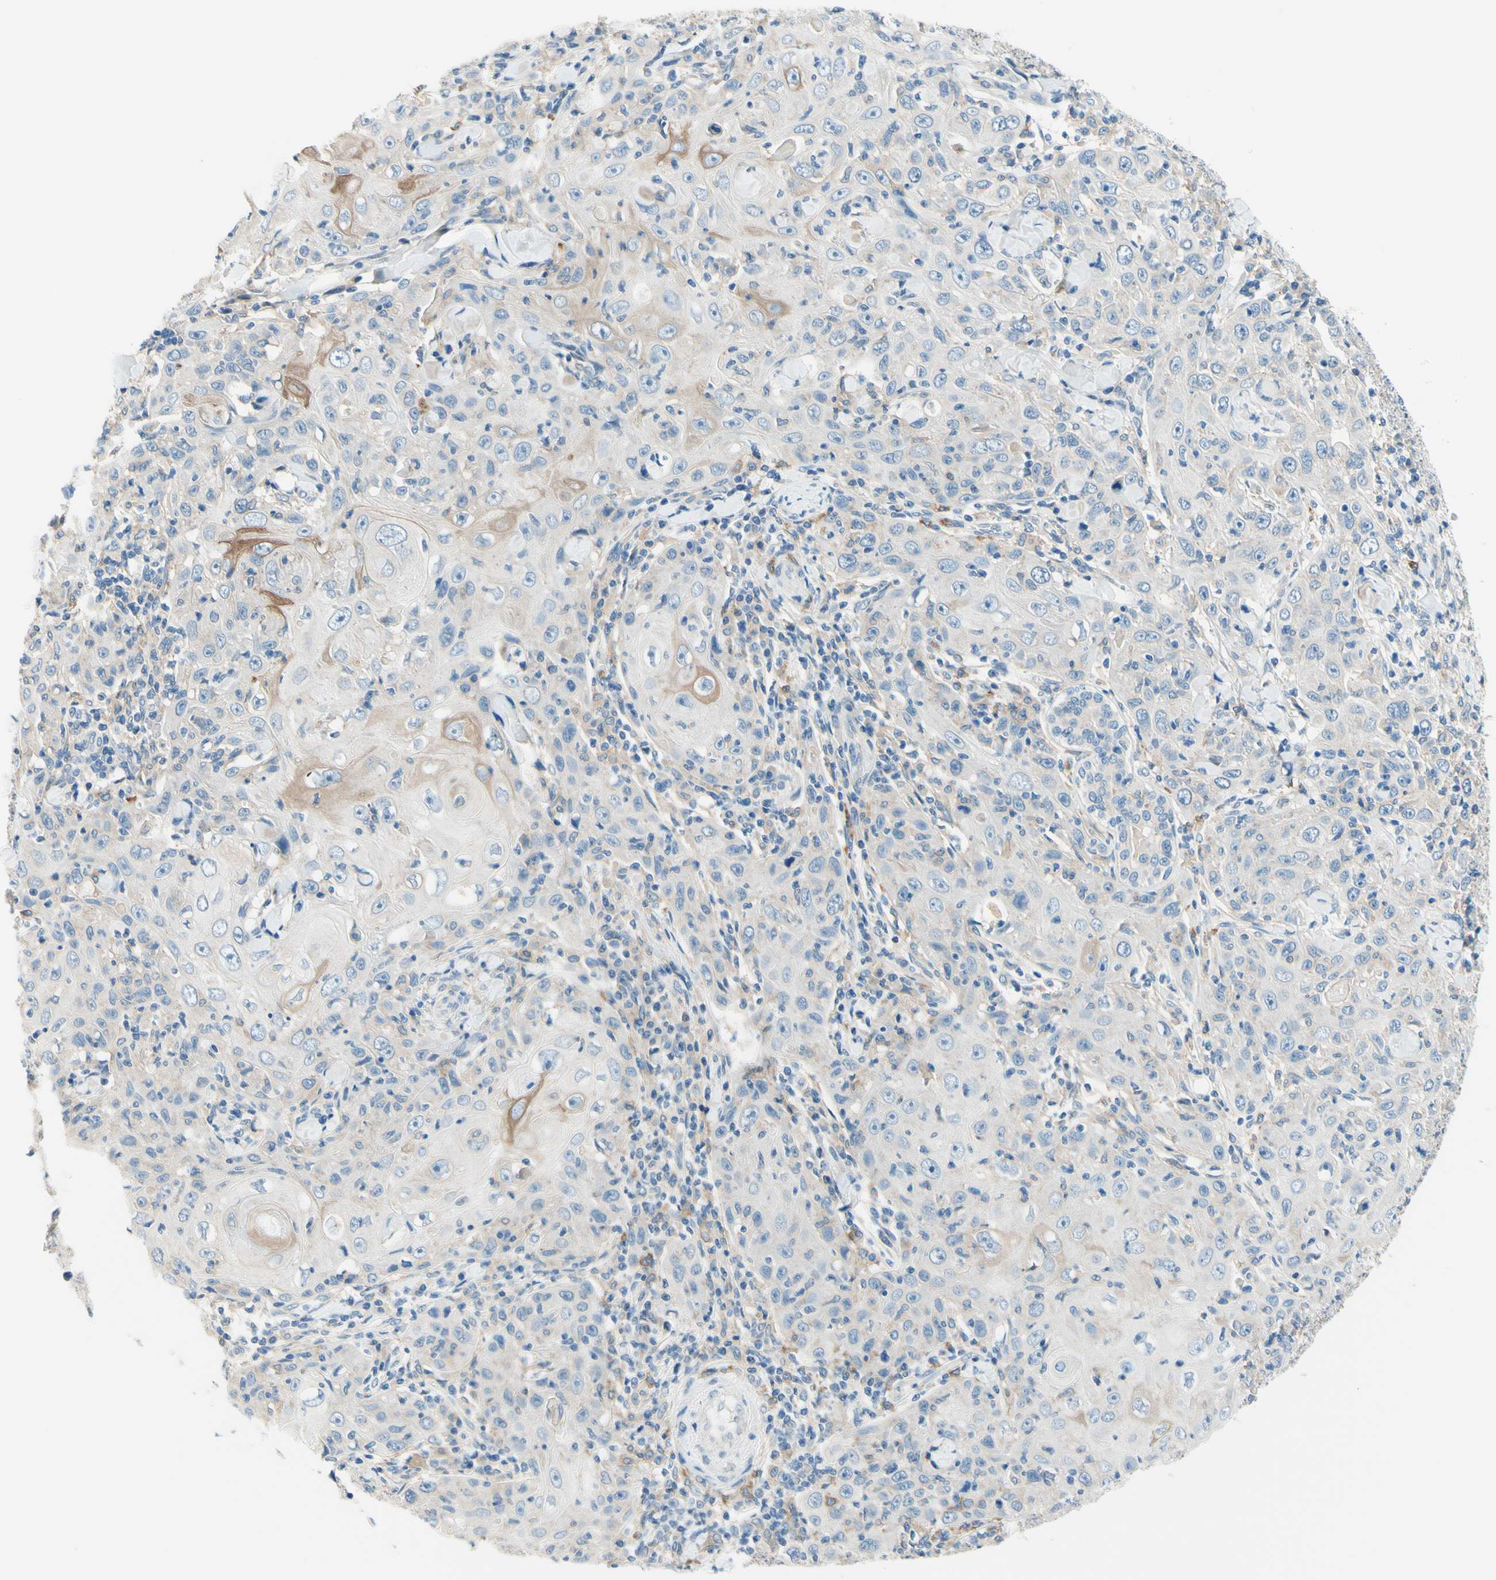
{"staining": {"intensity": "weak", "quantity": "25%-75%", "location": "cytoplasmic/membranous"}, "tissue": "skin cancer", "cell_type": "Tumor cells", "image_type": "cancer", "snomed": [{"axis": "morphology", "description": "Squamous cell carcinoma, NOS"}, {"axis": "topography", "description": "Skin"}], "caption": "Skin cancer (squamous cell carcinoma) stained with a brown dye reveals weak cytoplasmic/membranous positive staining in approximately 25%-75% of tumor cells.", "gene": "SIGLEC9", "patient": {"sex": "female", "age": 88}}